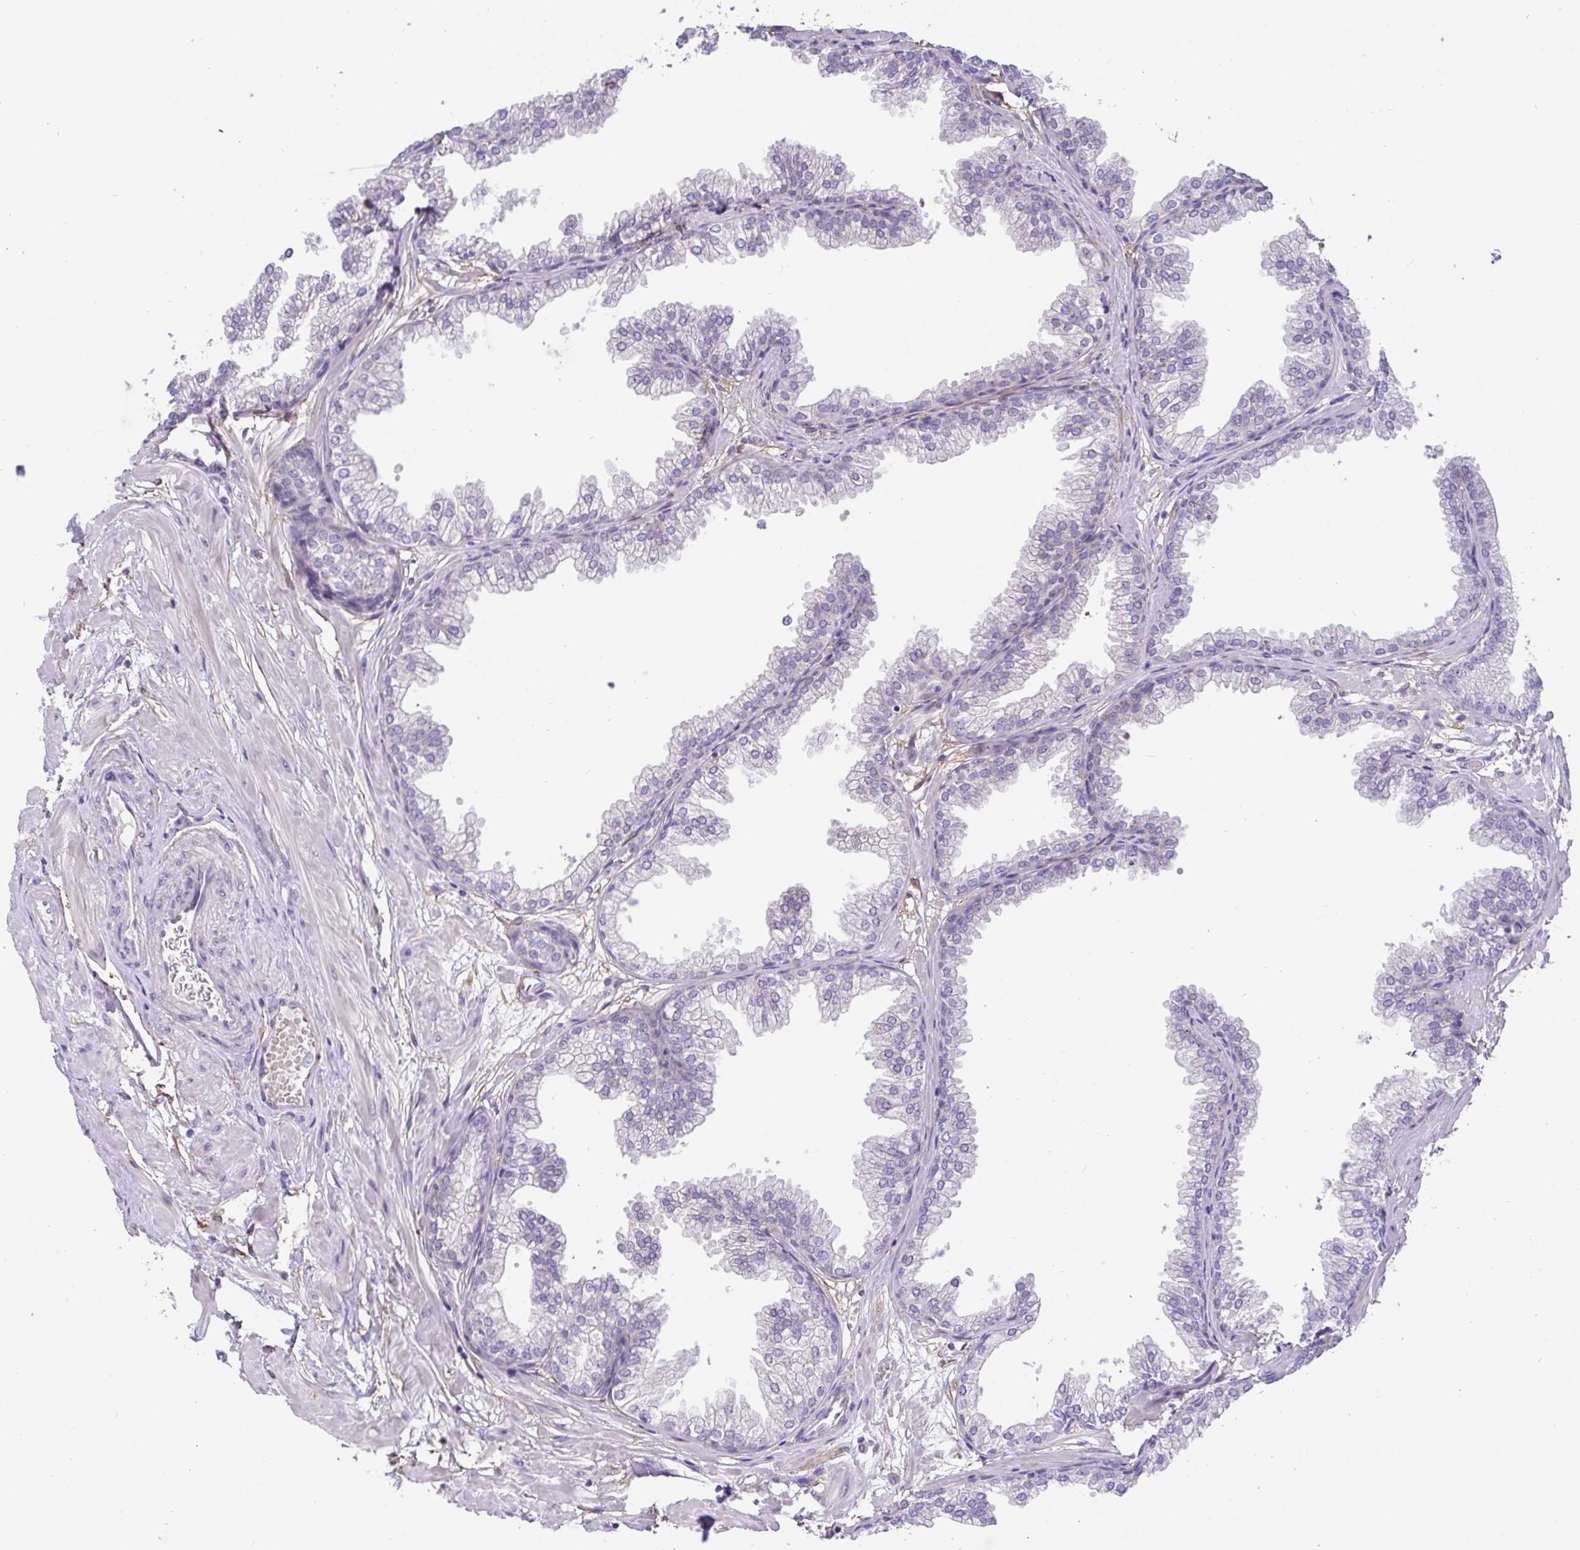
{"staining": {"intensity": "weak", "quantity": "<25%", "location": "cytoplasmic/membranous"}, "tissue": "prostate", "cell_type": "Glandular cells", "image_type": "normal", "snomed": [{"axis": "morphology", "description": "Normal tissue, NOS"}, {"axis": "topography", "description": "Prostate"}], "caption": "Immunohistochemistry (IHC) photomicrograph of normal prostate stained for a protein (brown), which exhibits no staining in glandular cells.", "gene": "MXRA8", "patient": {"sex": "male", "age": 37}}